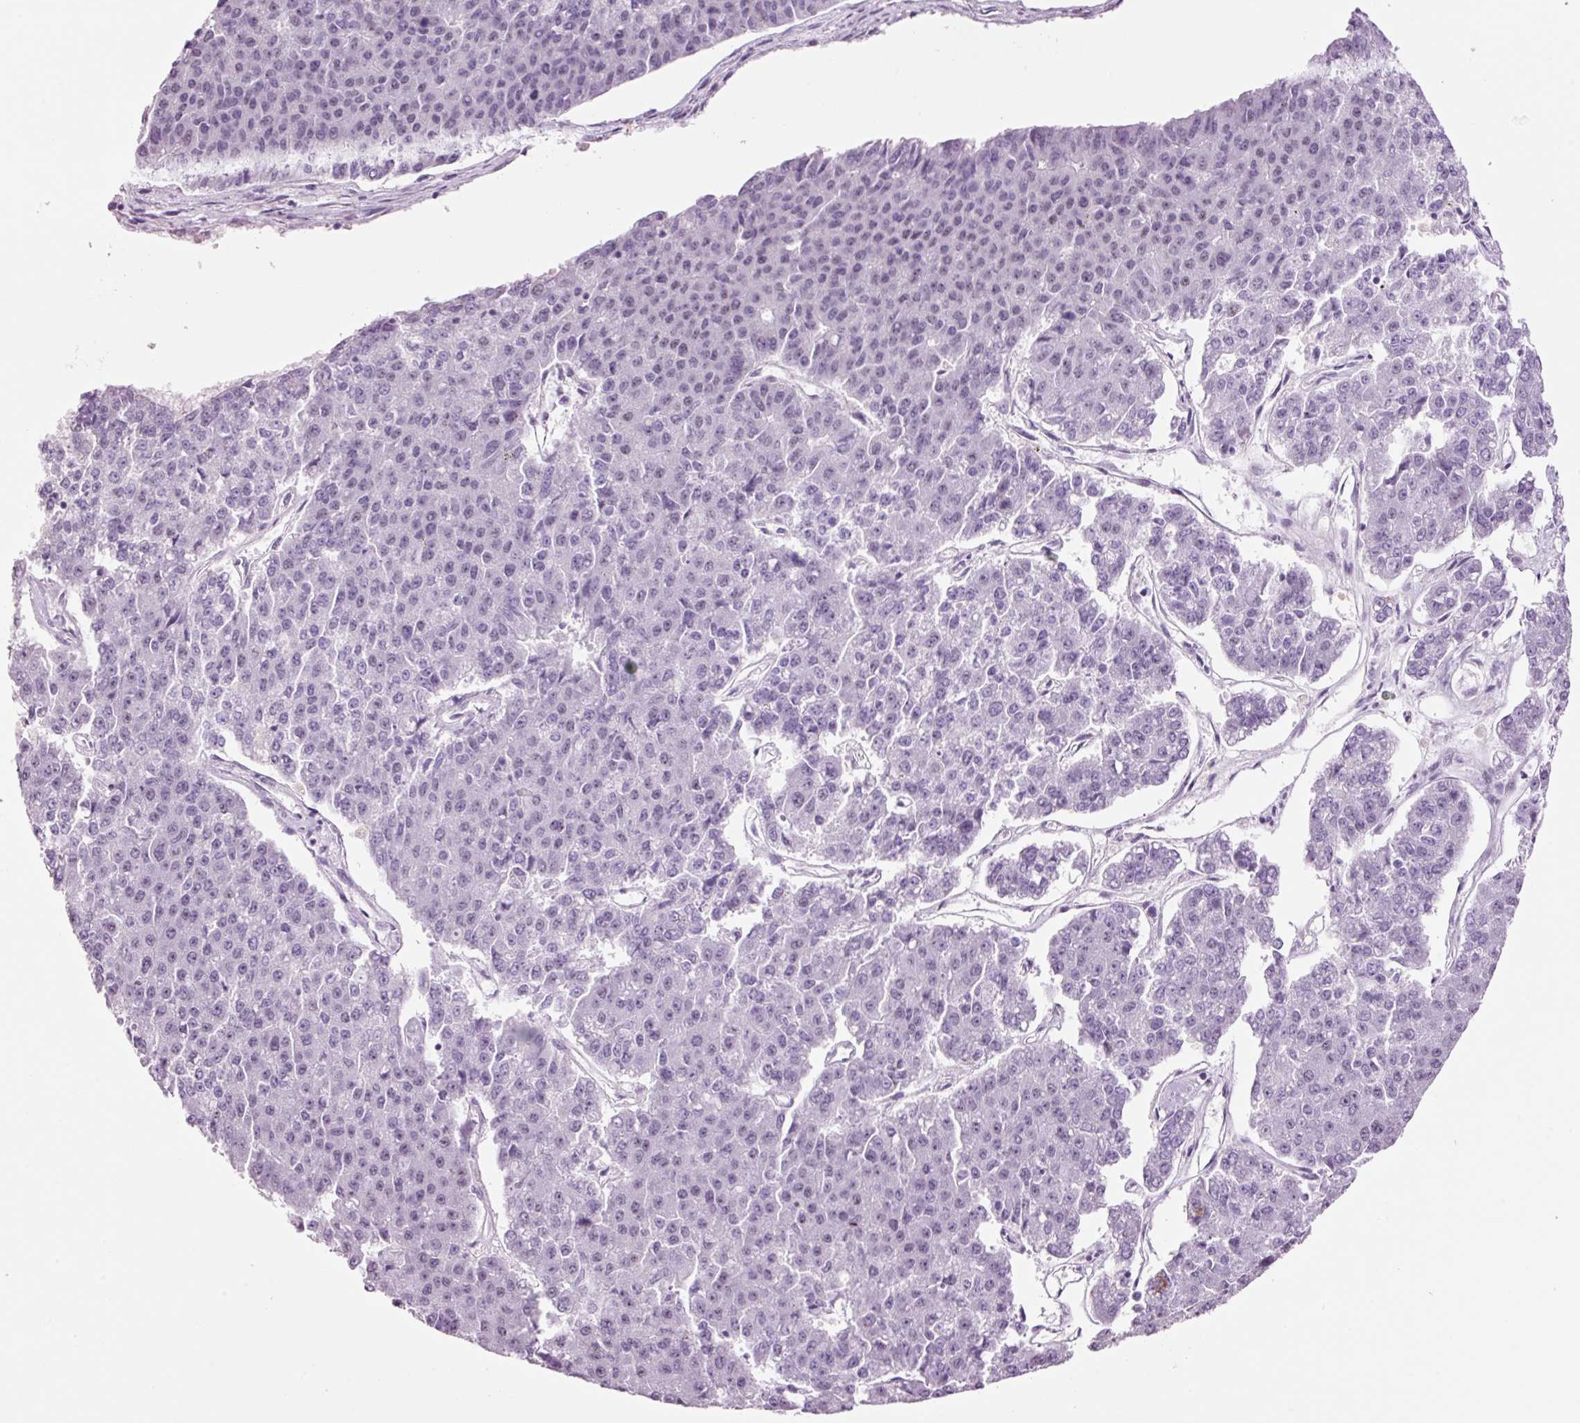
{"staining": {"intensity": "negative", "quantity": "none", "location": "none"}, "tissue": "pancreatic cancer", "cell_type": "Tumor cells", "image_type": "cancer", "snomed": [{"axis": "morphology", "description": "Adenocarcinoma, NOS"}, {"axis": "topography", "description": "Pancreas"}], "caption": "Immunohistochemistry photomicrograph of human pancreatic cancer (adenocarcinoma) stained for a protein (brown), which shows no staining in tumor cells.", "gene": "KLF1", "patient": {"sex": "male", "age": 50}}